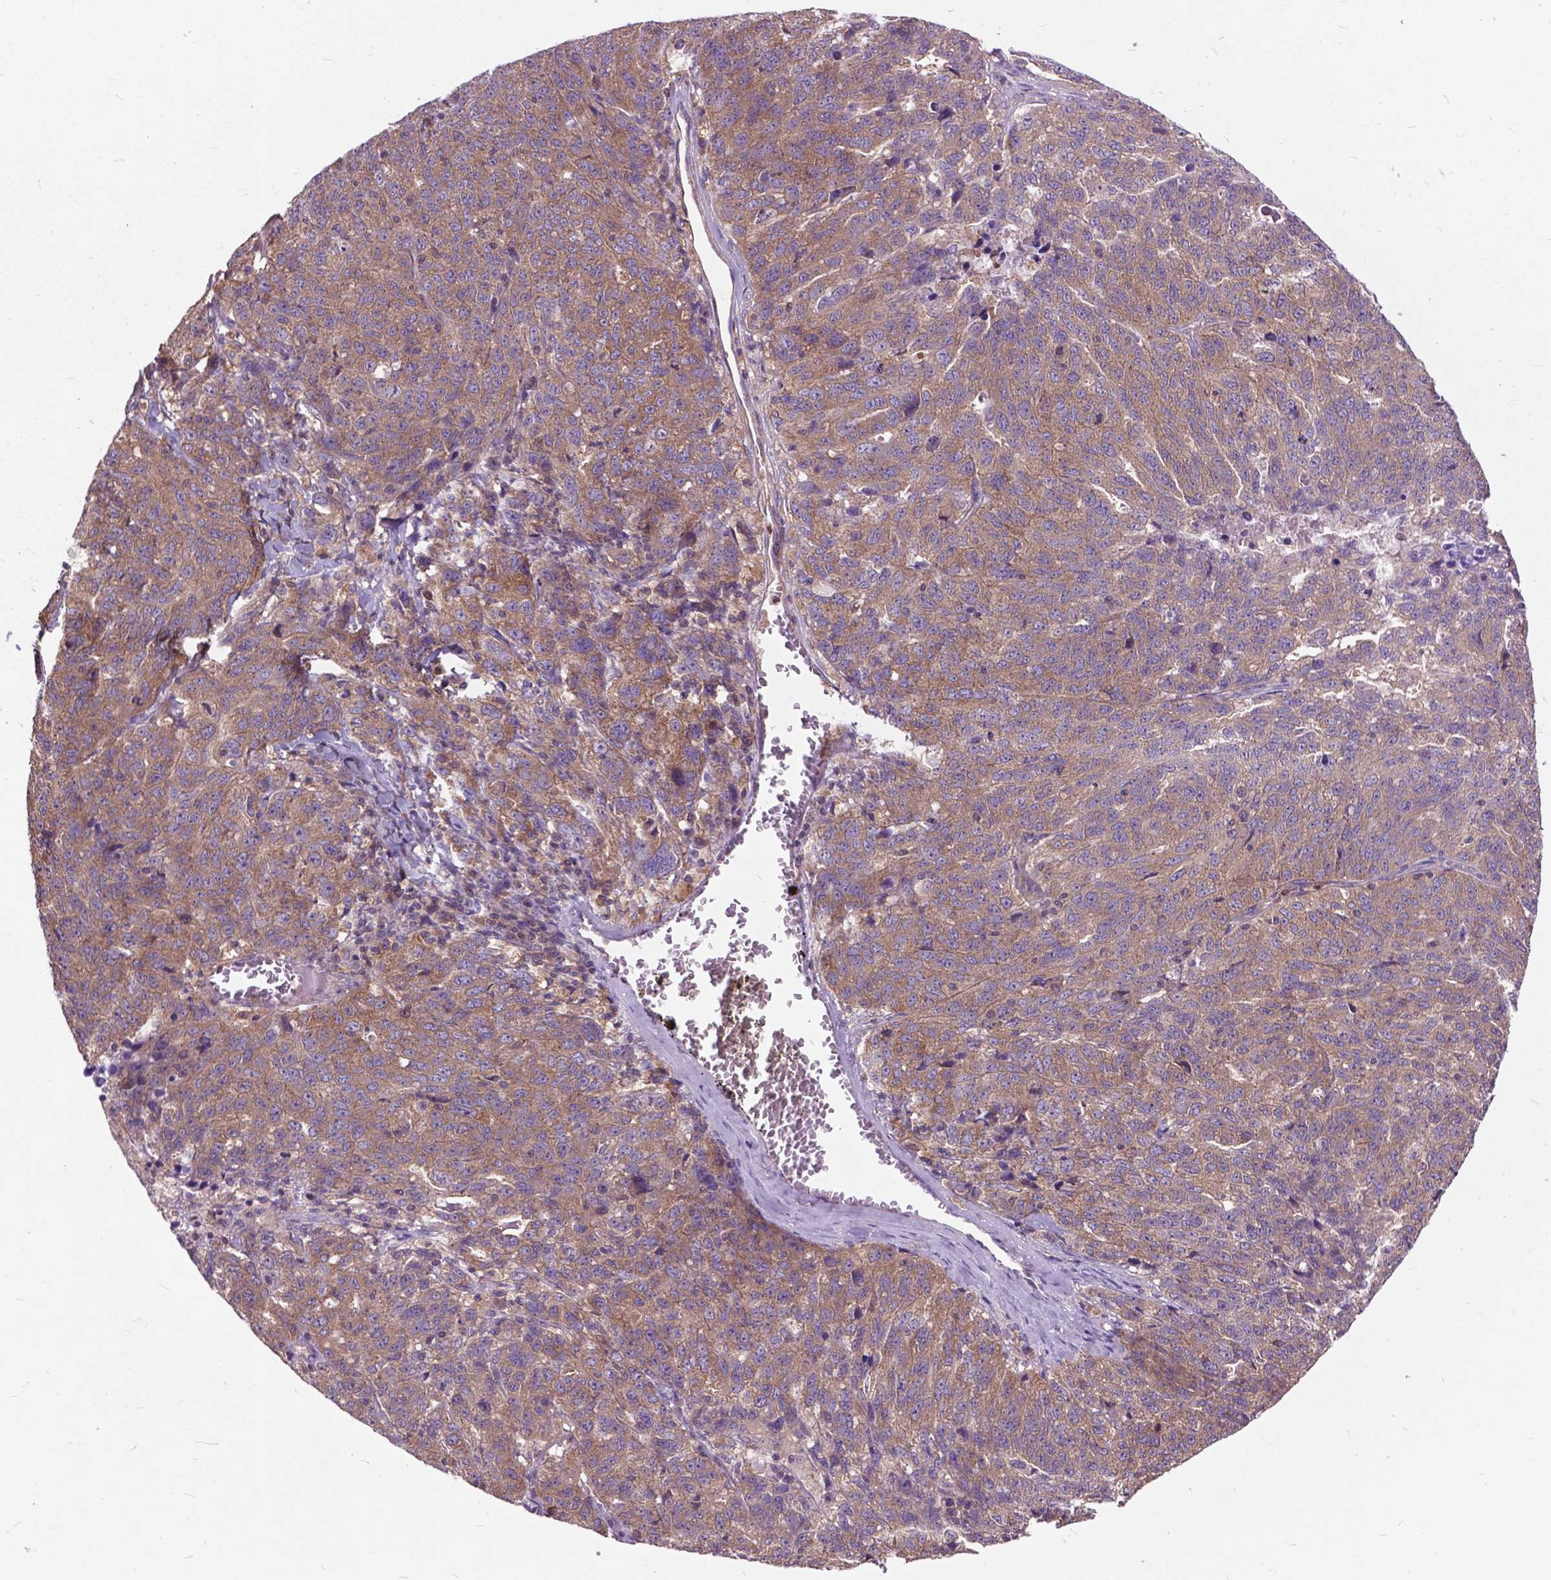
{"staining": {"intensity": "weak", "quantity": ">75%", "location": "cytoplasmic/membranous"}, "tissue": "ovarian cancer", "cell_type": "Tumor cells", "image_type": "cancer", "snomed": [{"axis": "morphology", "description": "Cystadenocarcinoma, serous, NOS"}, {"axis": "topography", "description": "Ovary"}], "caption": "This is an image of immunohistochemistry staining of serous cystadenocarcinoma (ovarian), which shows weak positivity in the cytoplasmic/membranous of tumor cells.", "gene": "ARAF", "patient": {"sex": "female", "age": 71}}